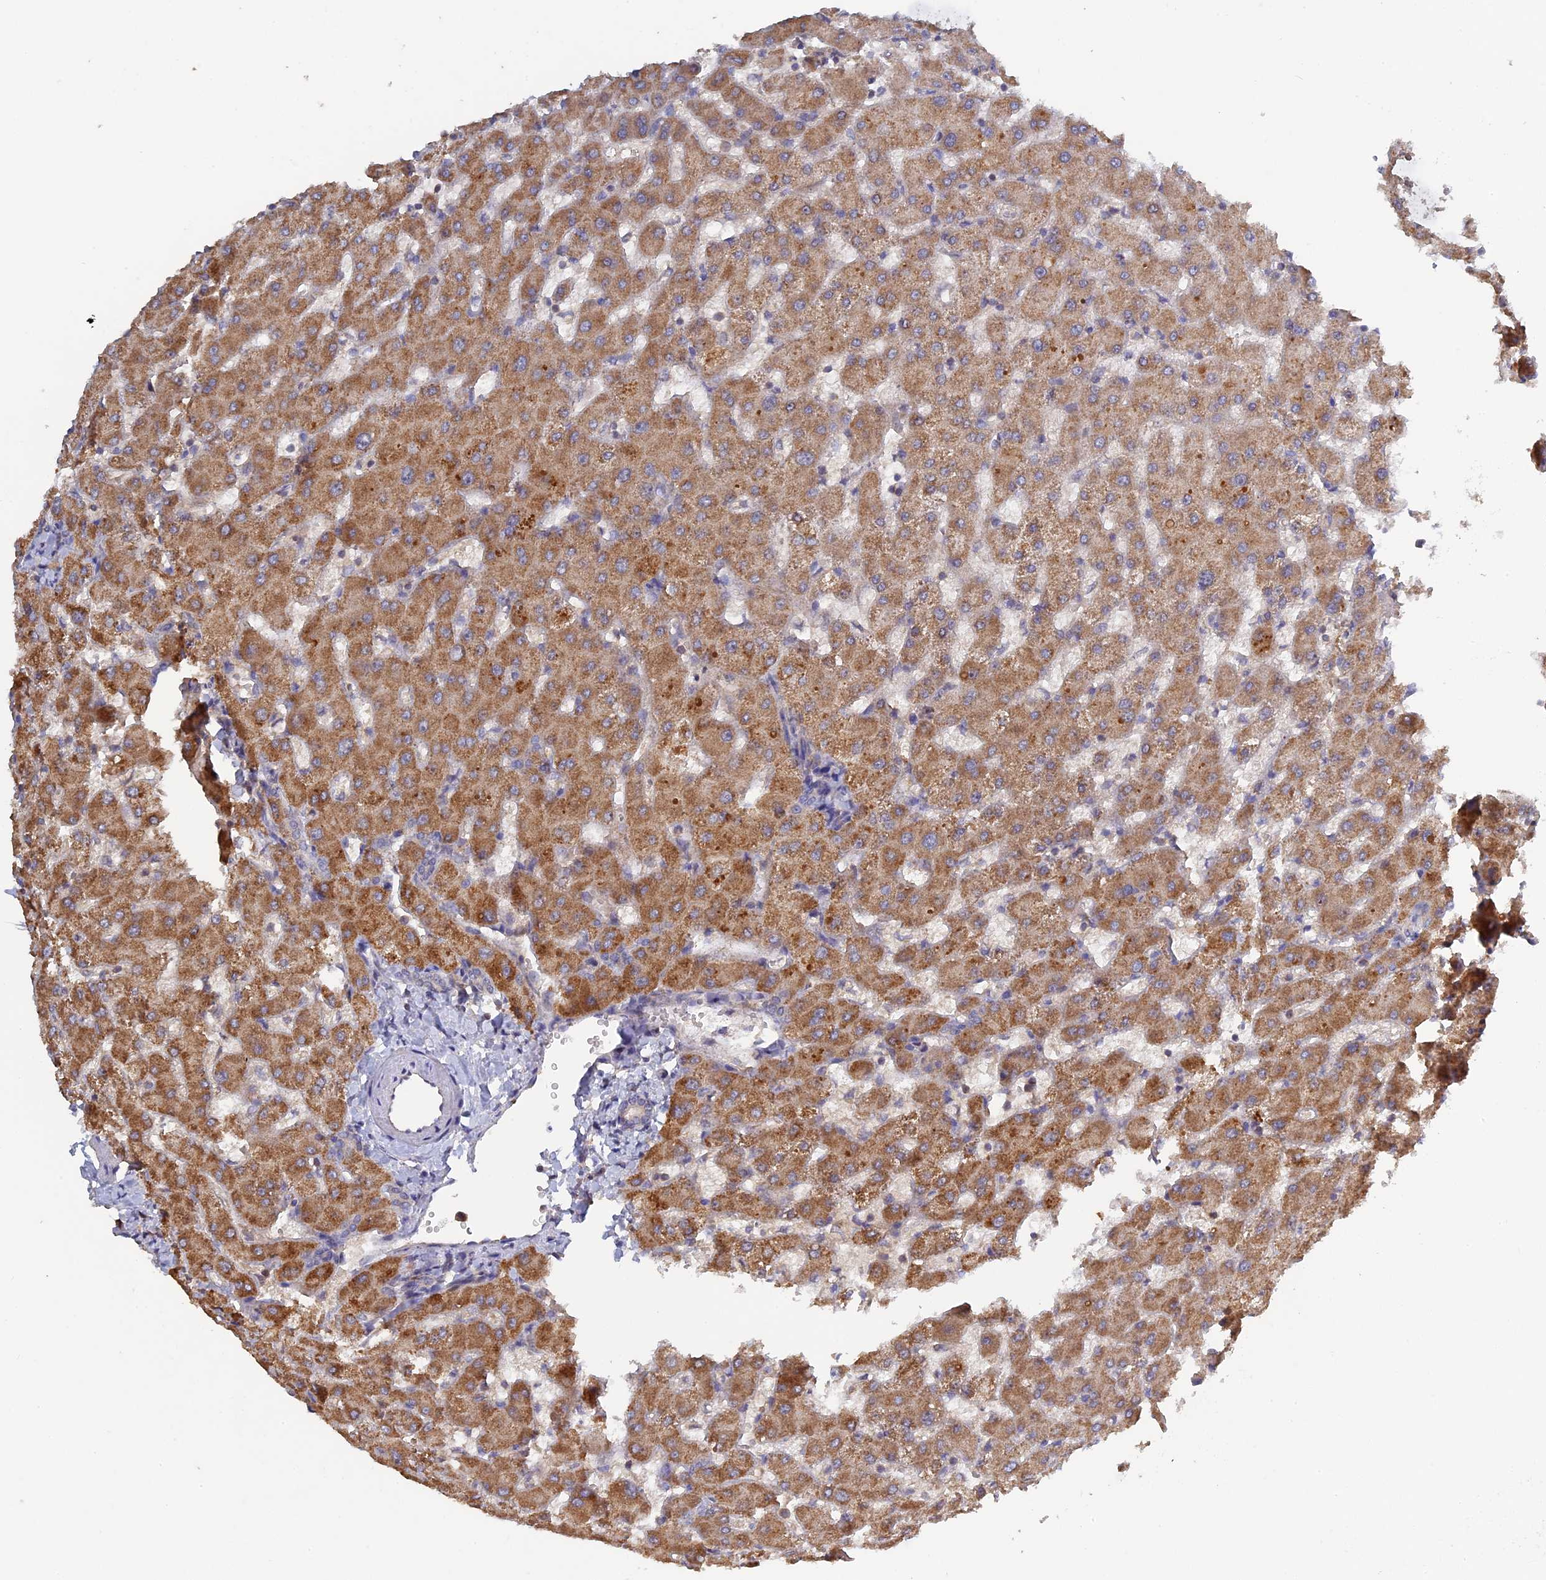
{"staining": {"intensity": "negative", "quantity": "none", "location": "none"}, "tissue": "liver", "cell_type": "Cholangiocytes", "image_type": "normal", "snomed": [{"axis": "morphology", "description": "Normal tissue, NOS"}, {"axis": "topography", "description": "Liver"}], "caption": "DAB (3,3'-diaminobenzidine) immunohistochemical staining of unremarkable liver exhibits no significant expression in cholangiocytes. (IHC, brightfield microscopy, high magnification).", "gene": "RAB15", "patient": {"sex": "female", "age": 63}}